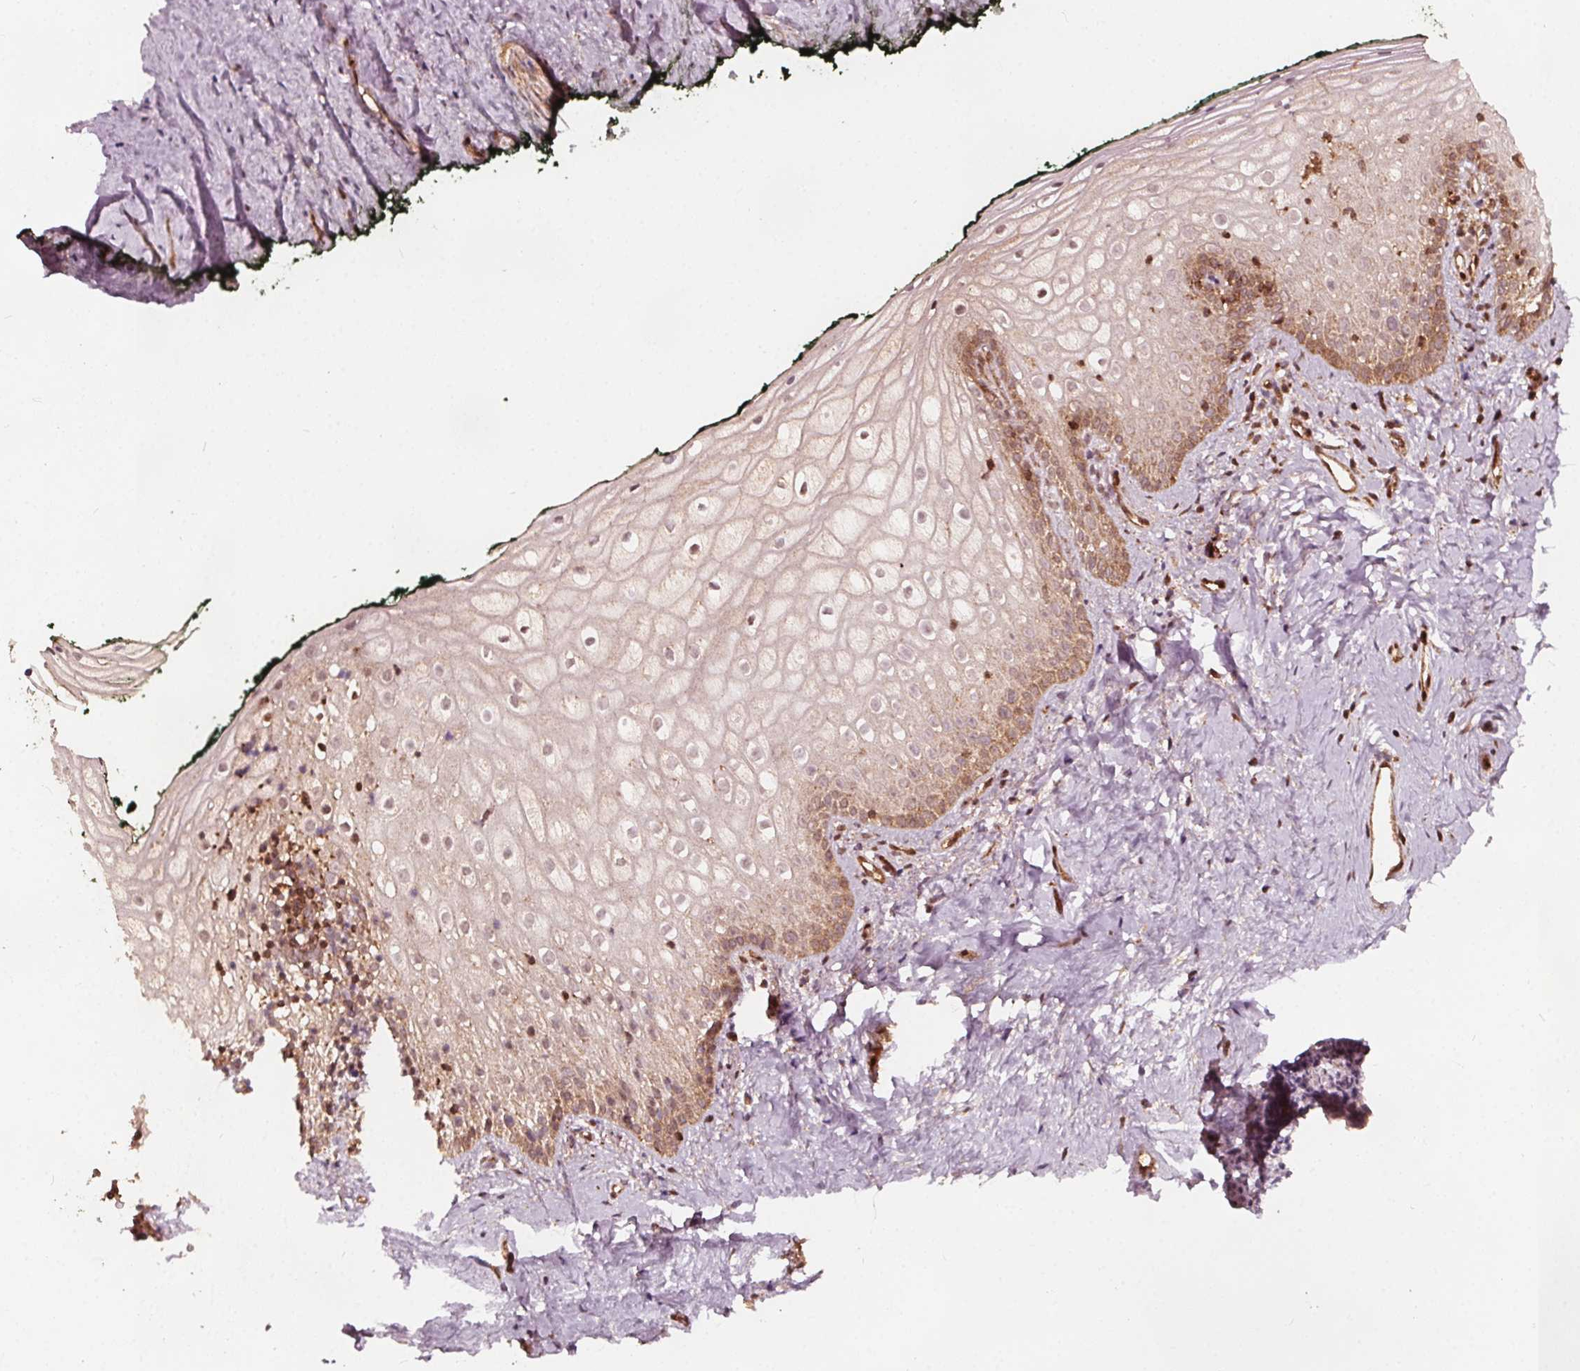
{"staining": {"intensity": "strong", "quantity": "25%-75%", "location": "cytoplasmic/membranous,nuclear"}, "tissue": "vagina", "cell_type": "Squamous epithelial cells", "image_type": "normal", "snomed": [{"axis": "morphology", "description": "Normal tissue, NOS"}, {"axis": "topography", "description": "Vagina"}], "caption": "This micrograph displays immunohistochemistry staining of normal human vagina, with high strong cytoplasmic/membranous,nuclear positivity in about 25%-75% of squamous epithelial cells.", "gene": "AIP", "patient": {"sex": "female", "age": 47}}